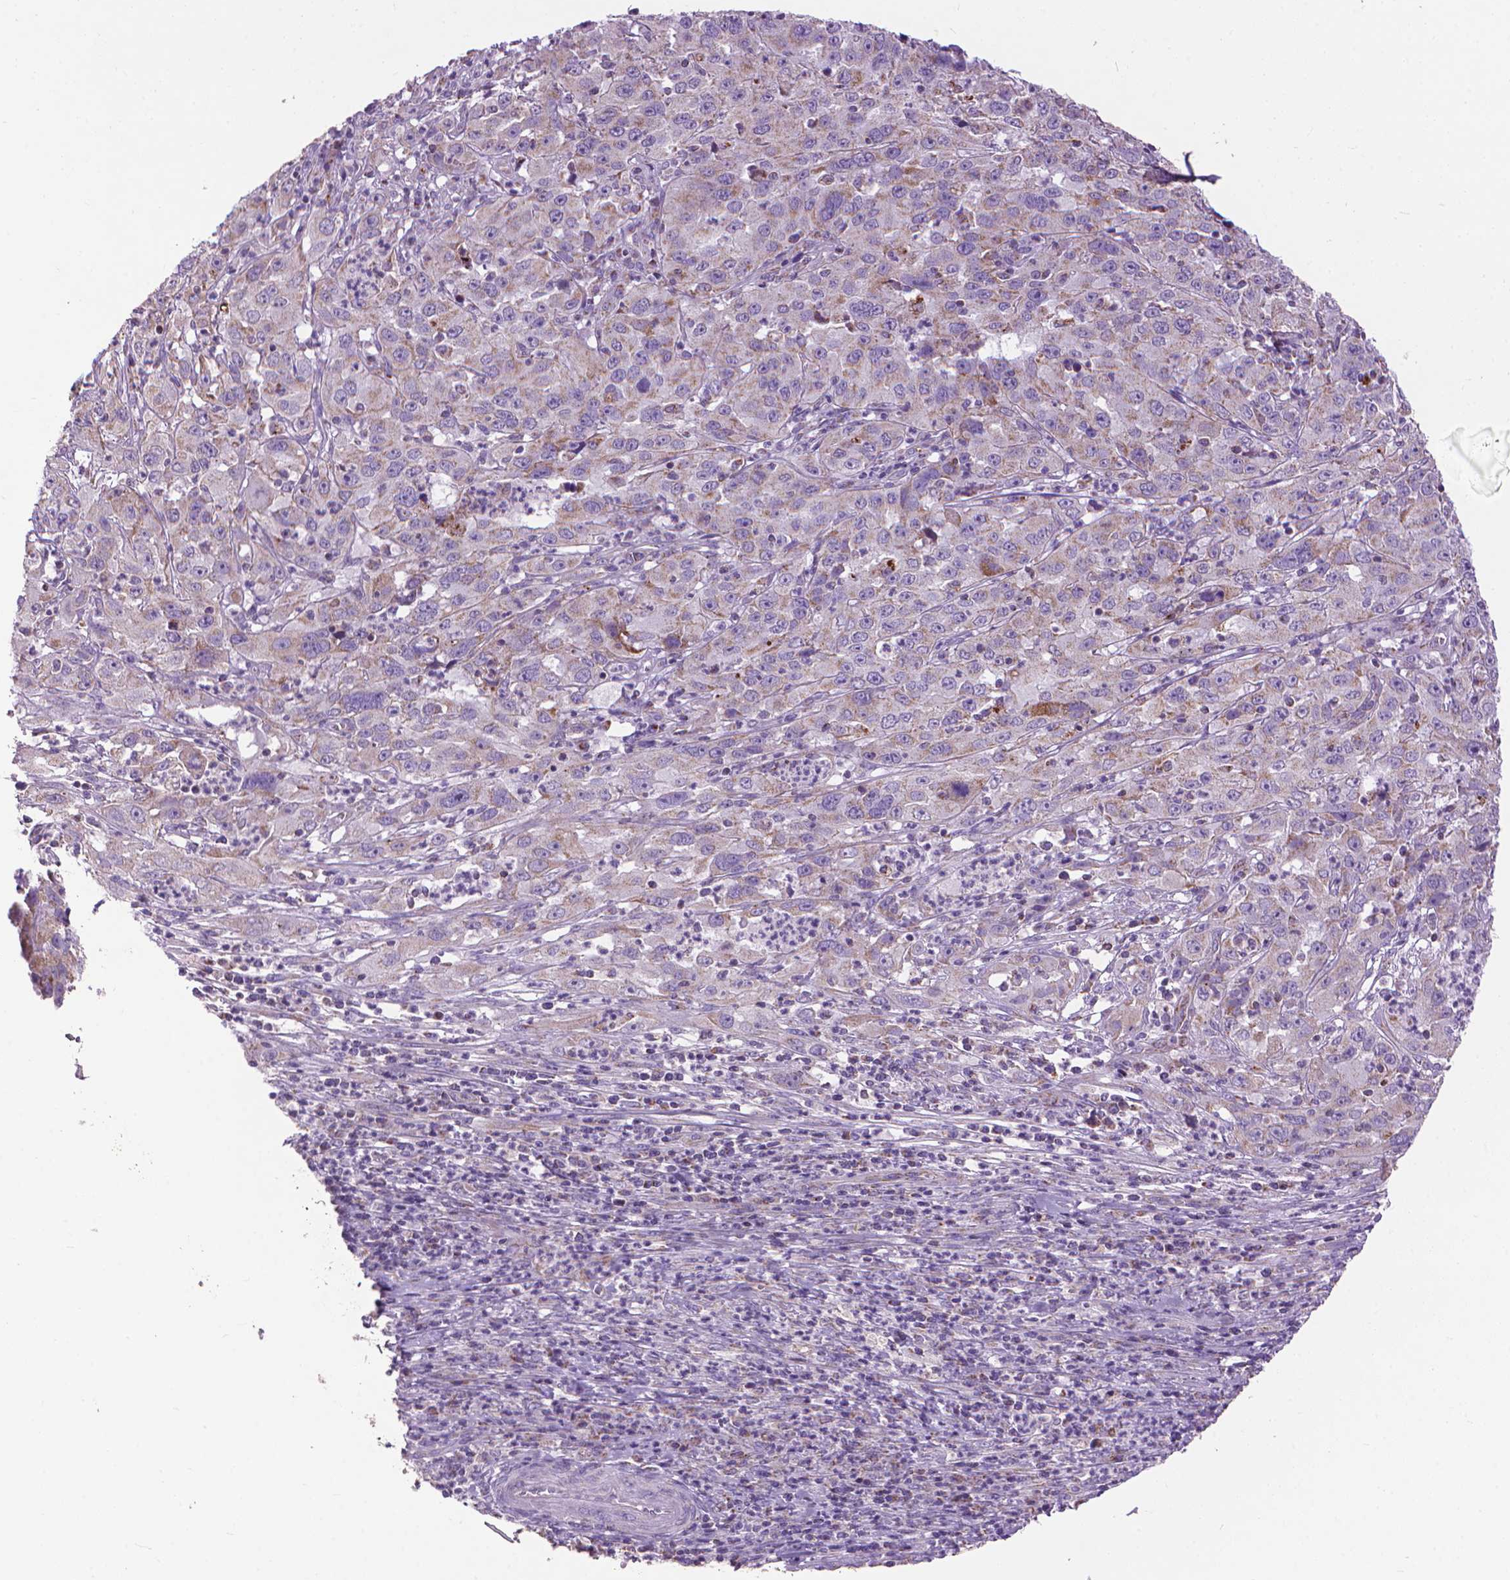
{"staining": {"intensity": "weak", "quantity": "<25%", "location": "cytoplasmic/membranous"}, "tissue": "cervical cancer", "cell_type": "Tumor cells", "image_type": "cancer", "snomed": [{"axis": "morphology", "description": "Squamous cell carcinoma, NOS"}, {"axis": "topography", "description": "Cervix"}], "caption": "DAB (3,3'-diaminobenzidine) immunohistochemical staining of squamous cell carcinoma (cervical) shows no significant staining in tumor cells.", "gene": "VDAC1", "patient": {"sex": "female", "age": 32}}